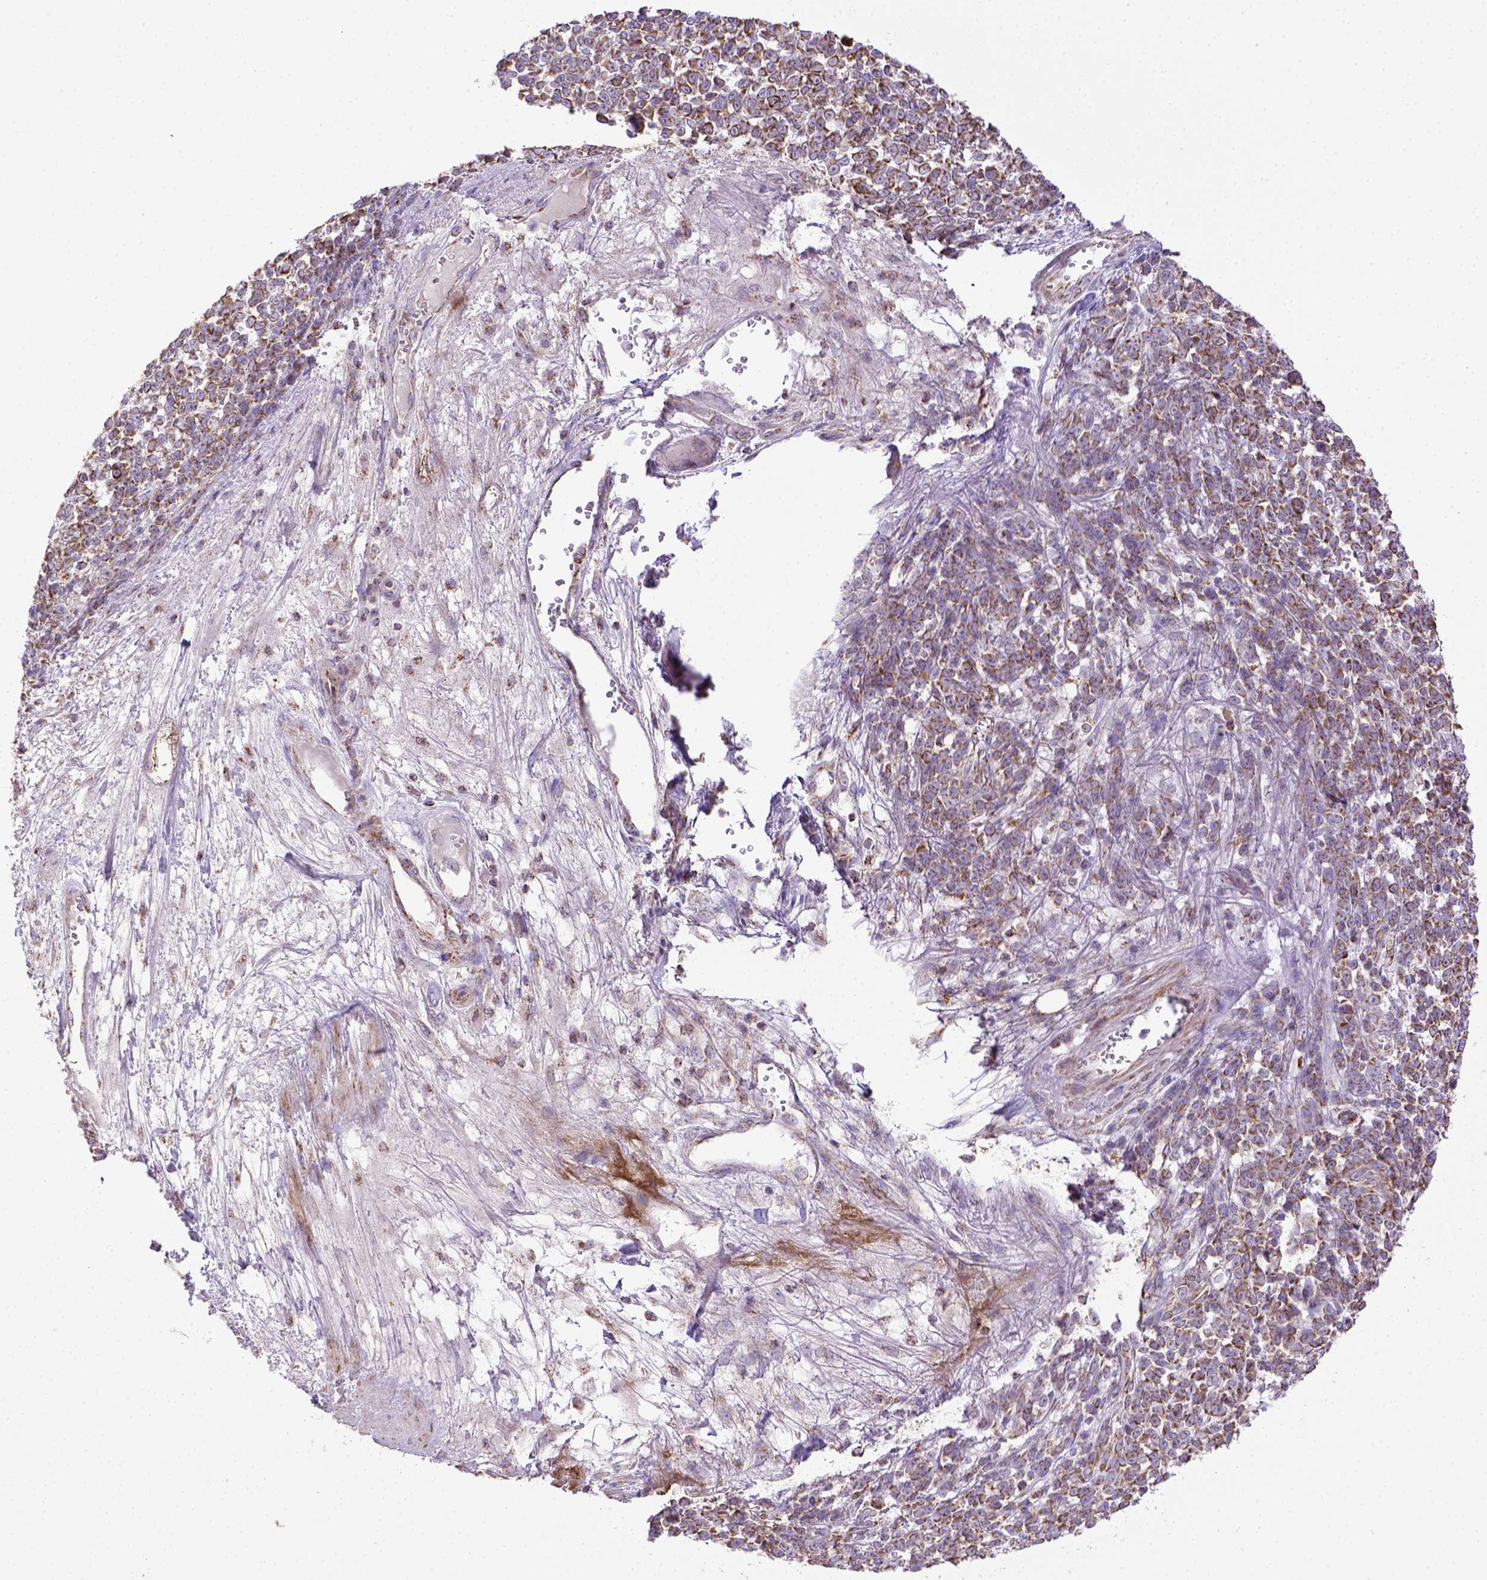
{"staining": {"intensity": "moderate", "quantity": ">75%", "location": "cytoplasmic/membranous"}, "tissue": "melanoma", "cell_type": "Tumor cells", "image_type": "cancer", "snomed": [{"axis": "morphology", "description": "Malignant melanoma, NOS"}, {"axis": "topography", "description": "Skin"}], "caption": "IHC (DAB (3,3'-diaminobenzidine)) staining of human melanoma demonstrates moderate cytoplasmic/membranous protein staining in approximately >75% of tumor cells.", "gene": "MT-CO1", "patient": {"sex": "female", "age": 95}}